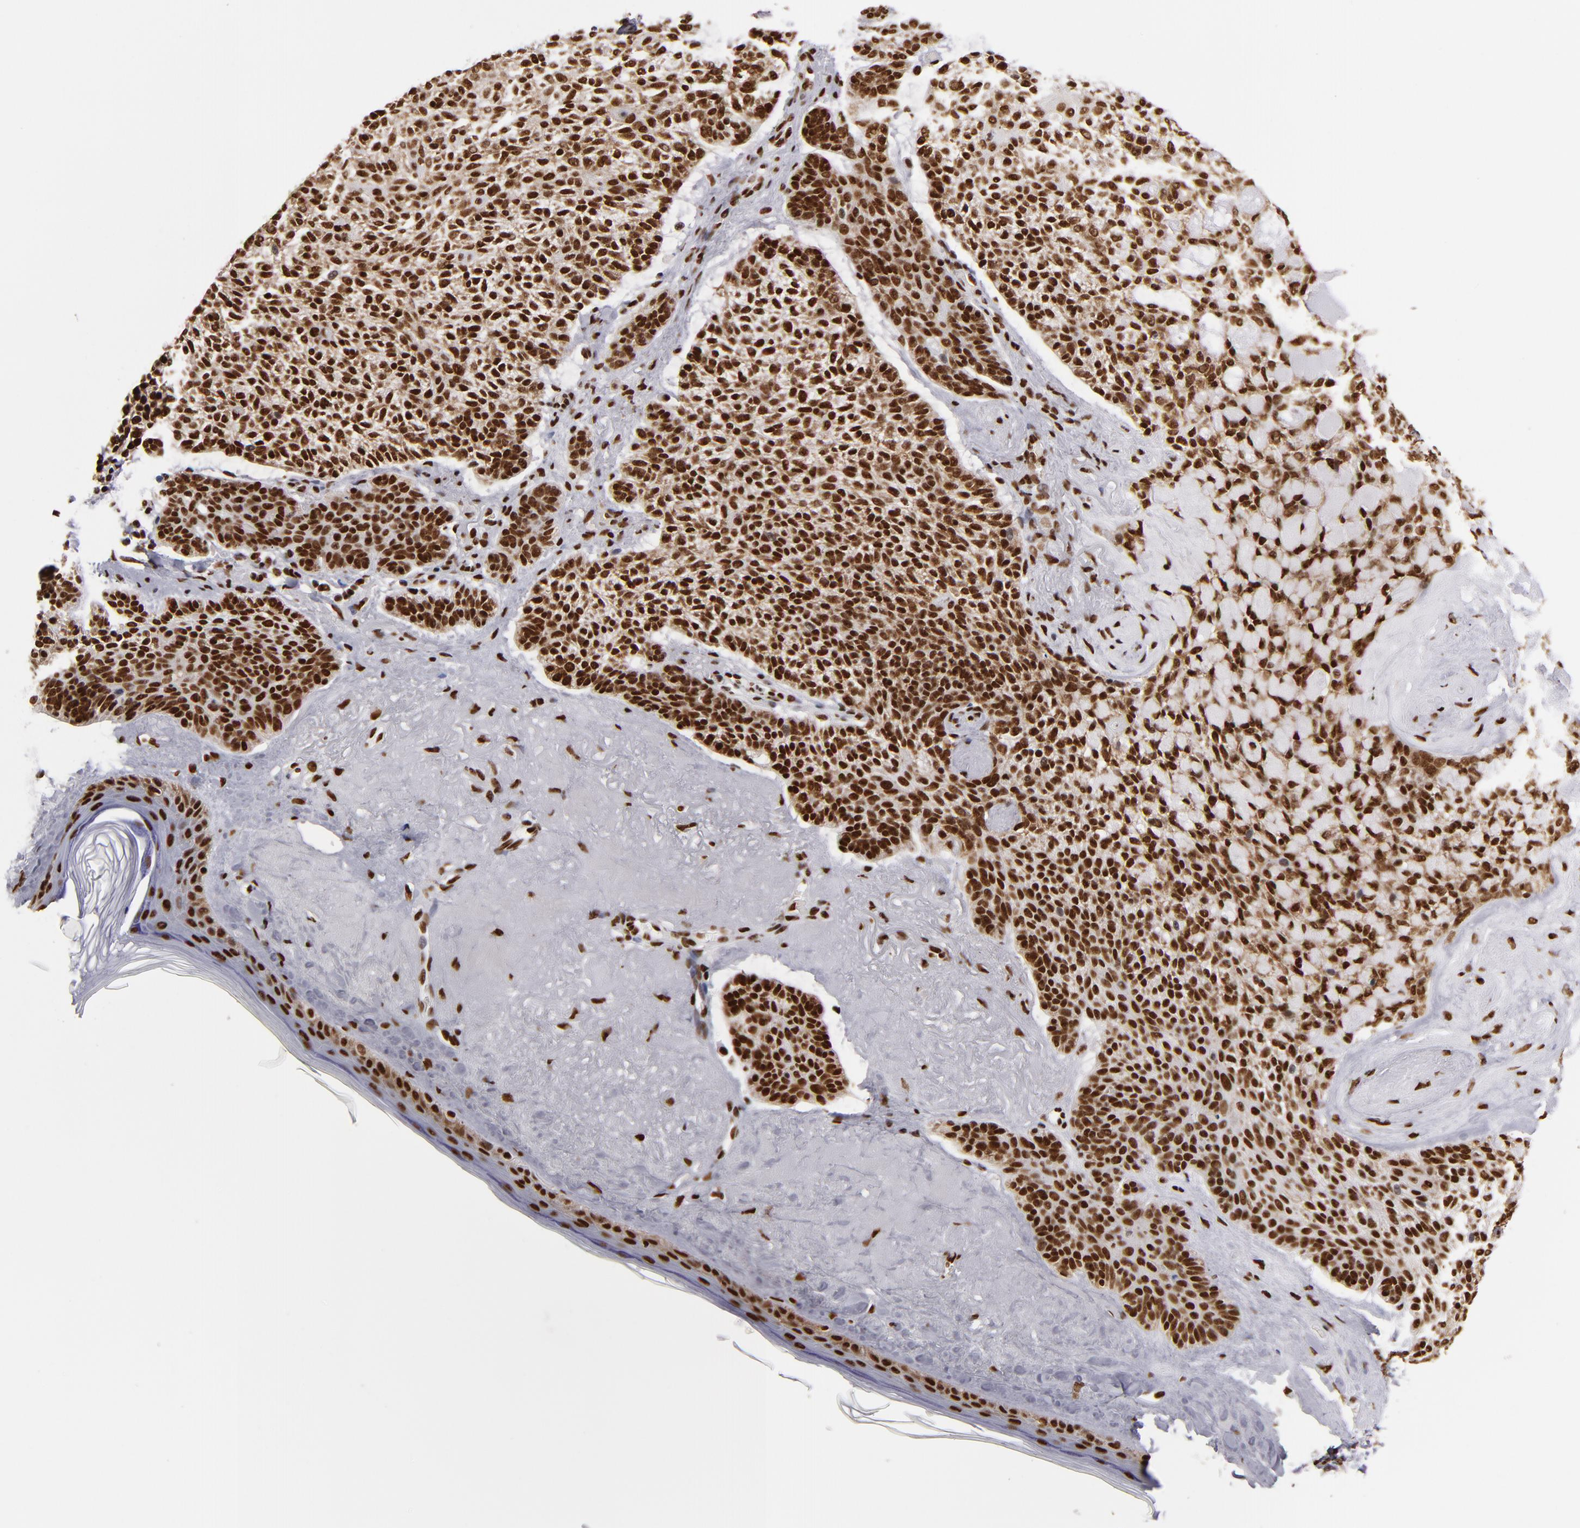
{"staining": {"intensity": "strong", "quantity": ">75%", "location": "nuclear"}, "tissue": "skin cancer", "cell_type": "Tumor cells", "image_type": "cancer", "snomed": [{"axis": "morphology", "description": "Normal tissue, NOS"}, {"axis": "morphology", "description": "Basal cell carcinoma"}, {"axis": "topography", "description": "Skin"}], "caption": "Tumor cells reveal high levels of strong nuclear positivity in about >75% of cells in human basal cell carcinoma (skin).", "gene": "MRE11", "patient": {"sex": "female", "age": 70}}